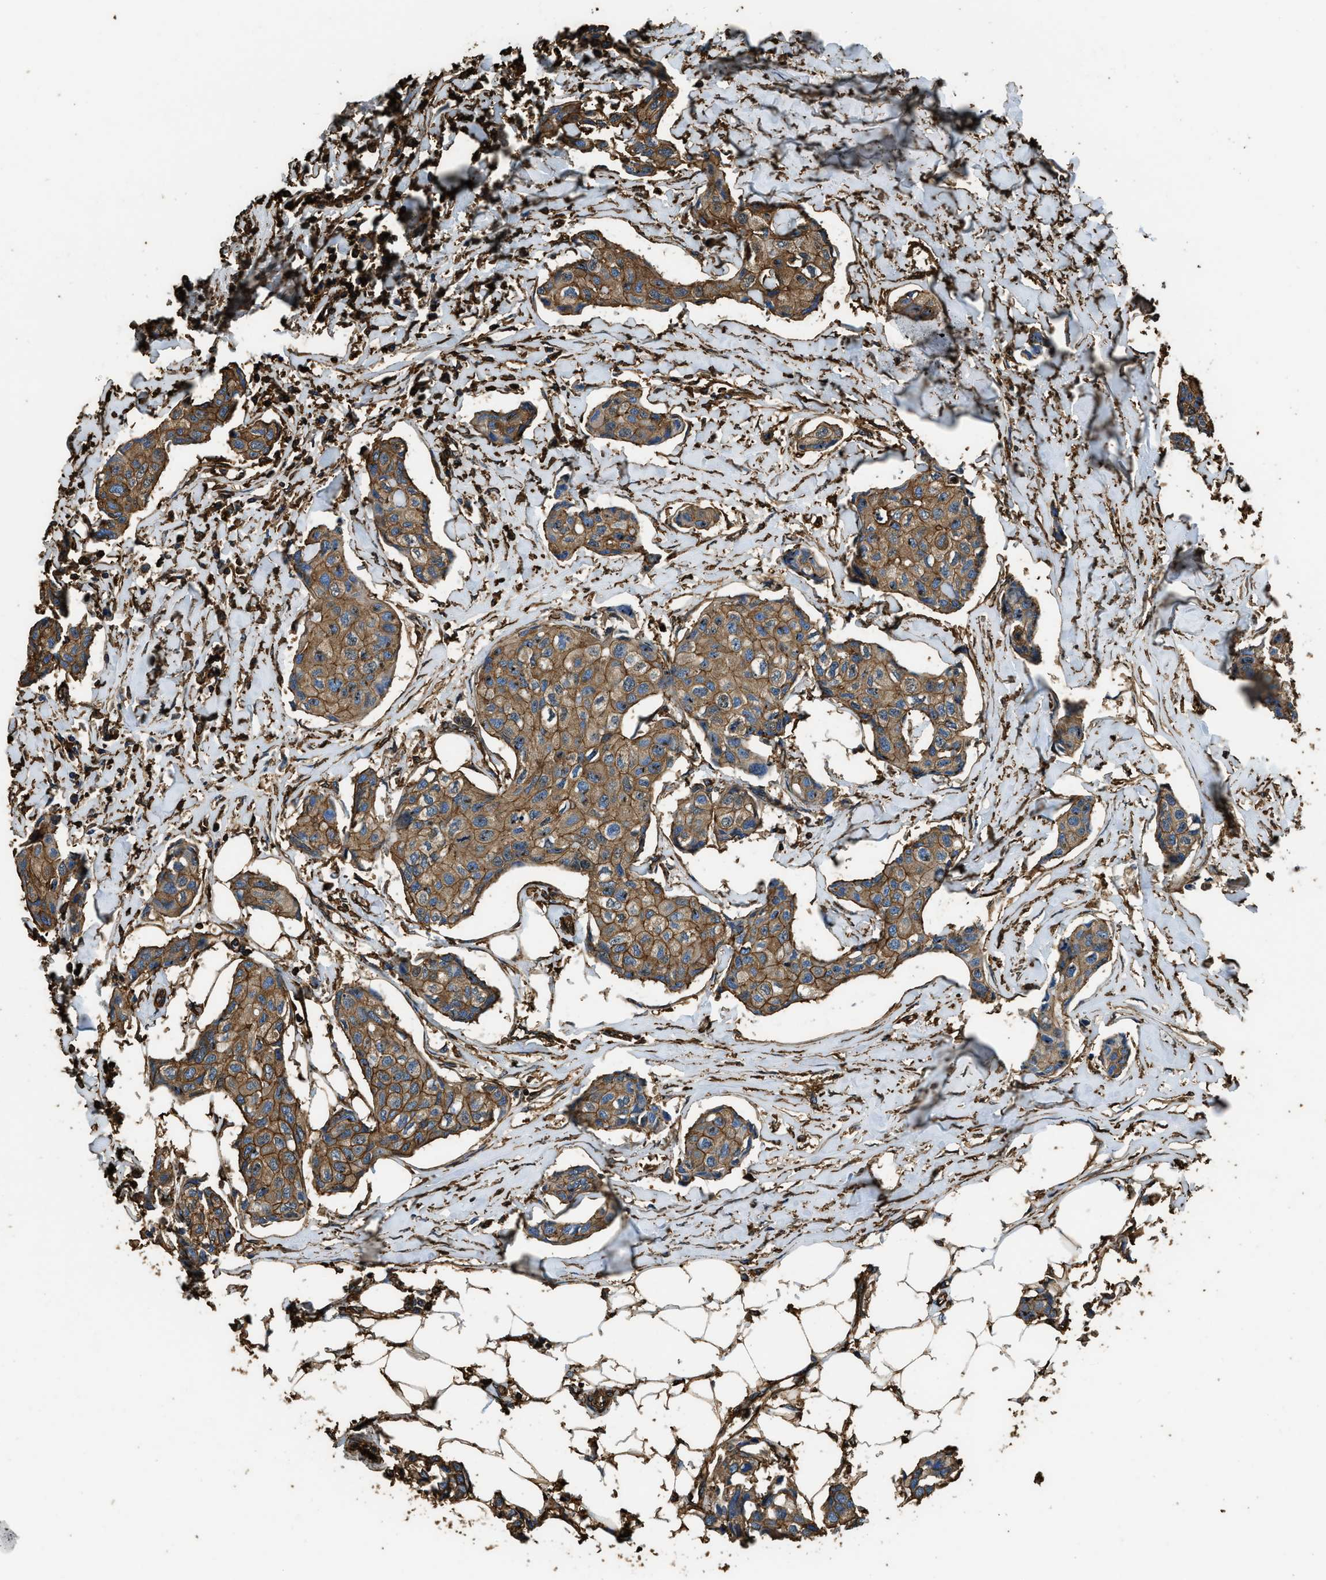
{"staining": {"intensity": "moderate", "quantity": ">75%", "location": "cytoplasmic/membranous"}, "tissue": "breast cancer", "cell_type": "Tumor cells", "image_type": "cancer", "snomed": [{"axis": "morphology", "description": "Duct carcinoma"}, {"axis": "topography", "description": "Breast"}], "caption": "Moderate cytoplasmic/membranous expression is present in approximately >75% of tumor cells in infiltrating ductal carcinoma (breast).", "gene": "ACCS", "patient": {"sex": "female", "age": 80}}